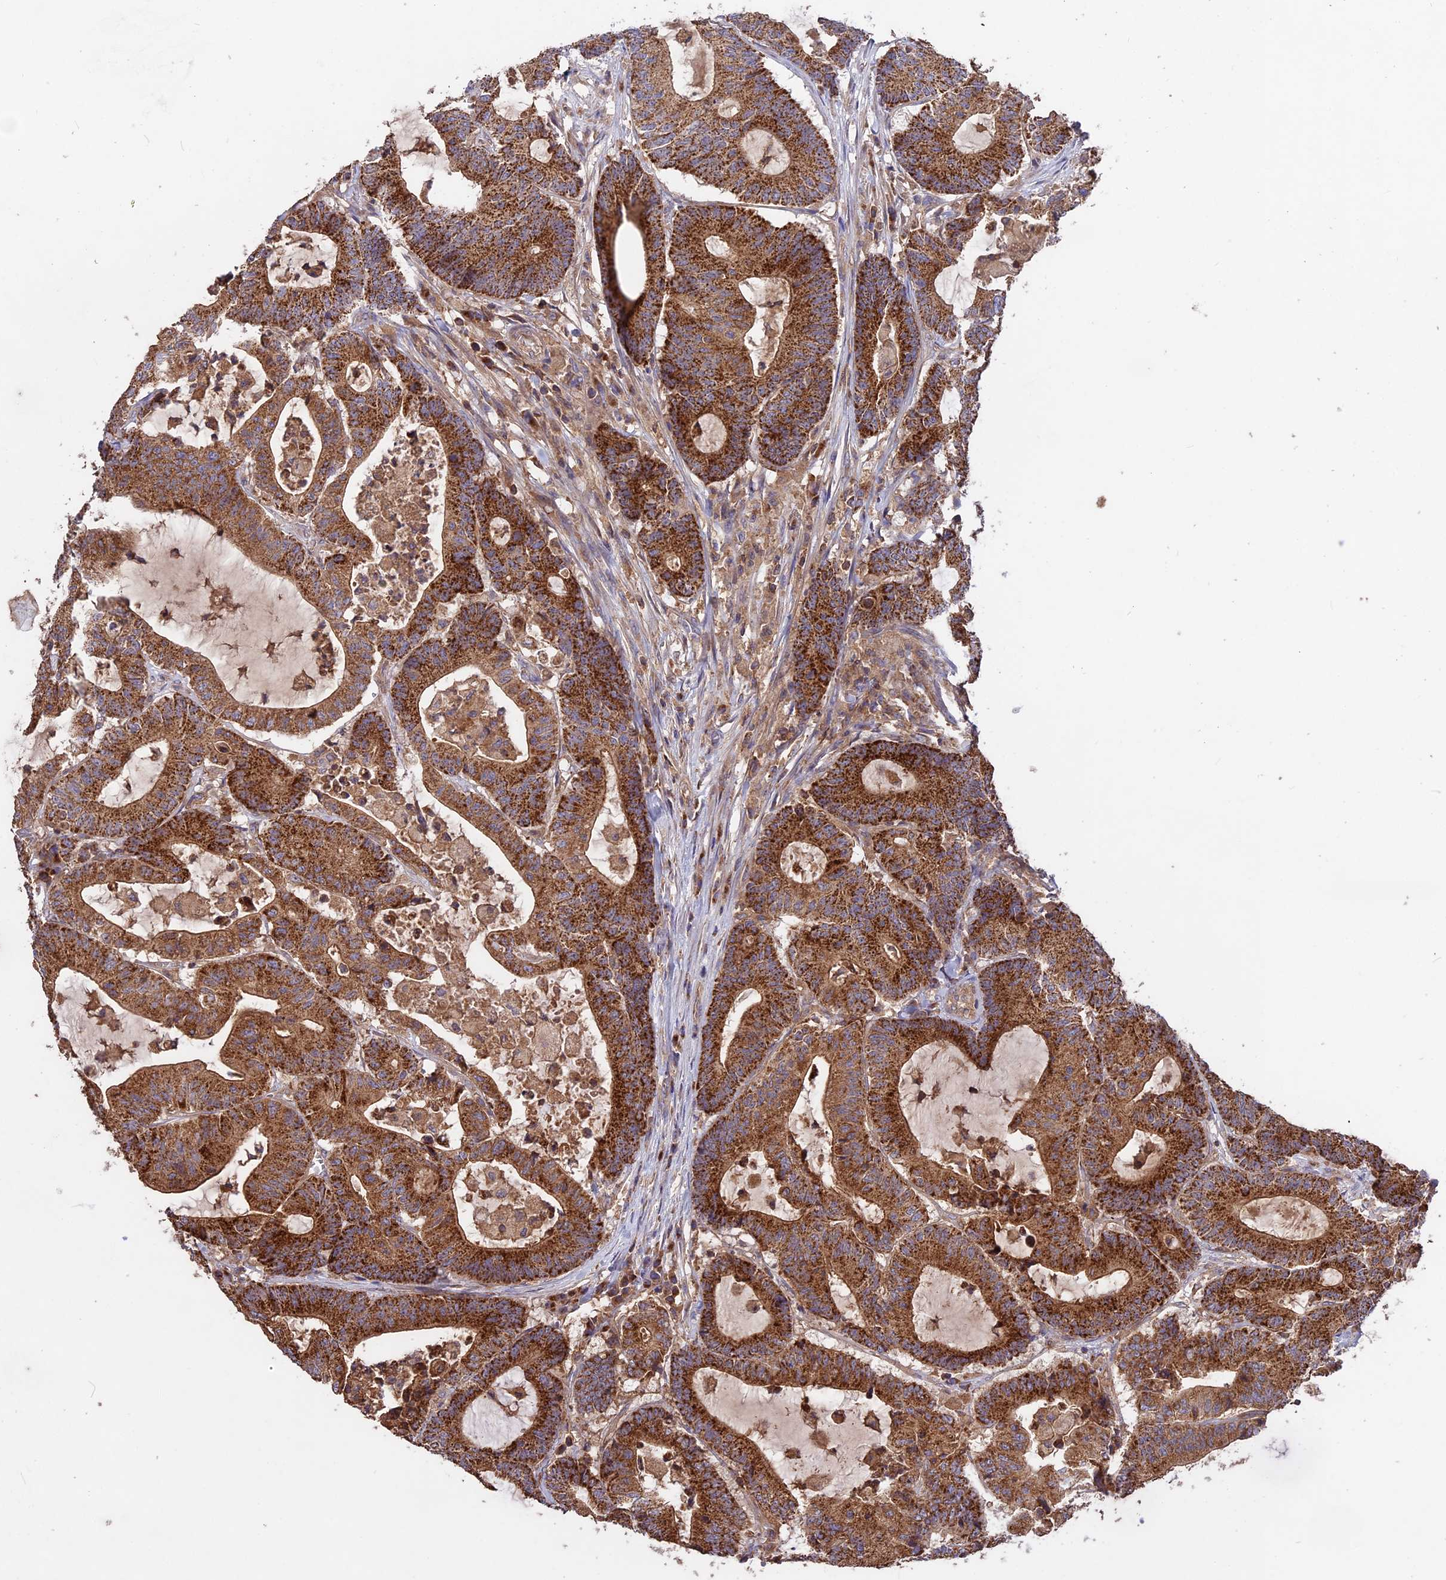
{"staining": {"intensity": "strong", "quantity": ">75%", "location": "cytoplasmic/membranous"}, "tissue": "colorectal cancer", "cell_type": "Tumor cells", "image_type": "cancer", "snomed": [{"axis": "morphology", "description": "Adenocarcinoma, NOS"}, {"axis": "topography", "description": "Colon"}], "caption": "The photomicrograph exhibits staining of adenocarcinoma (colorectal), revealing strong cytoplasmic/membranous protein positivity (brown color) within tumor cells. The staining was performed using DAB to visualize the protein expression in brown, while the nuclei were stained in blue with hematoxylin (Magnification: 20x).", "gene": "NUDT8", "patient": {"sex": "female", "age": 84}}